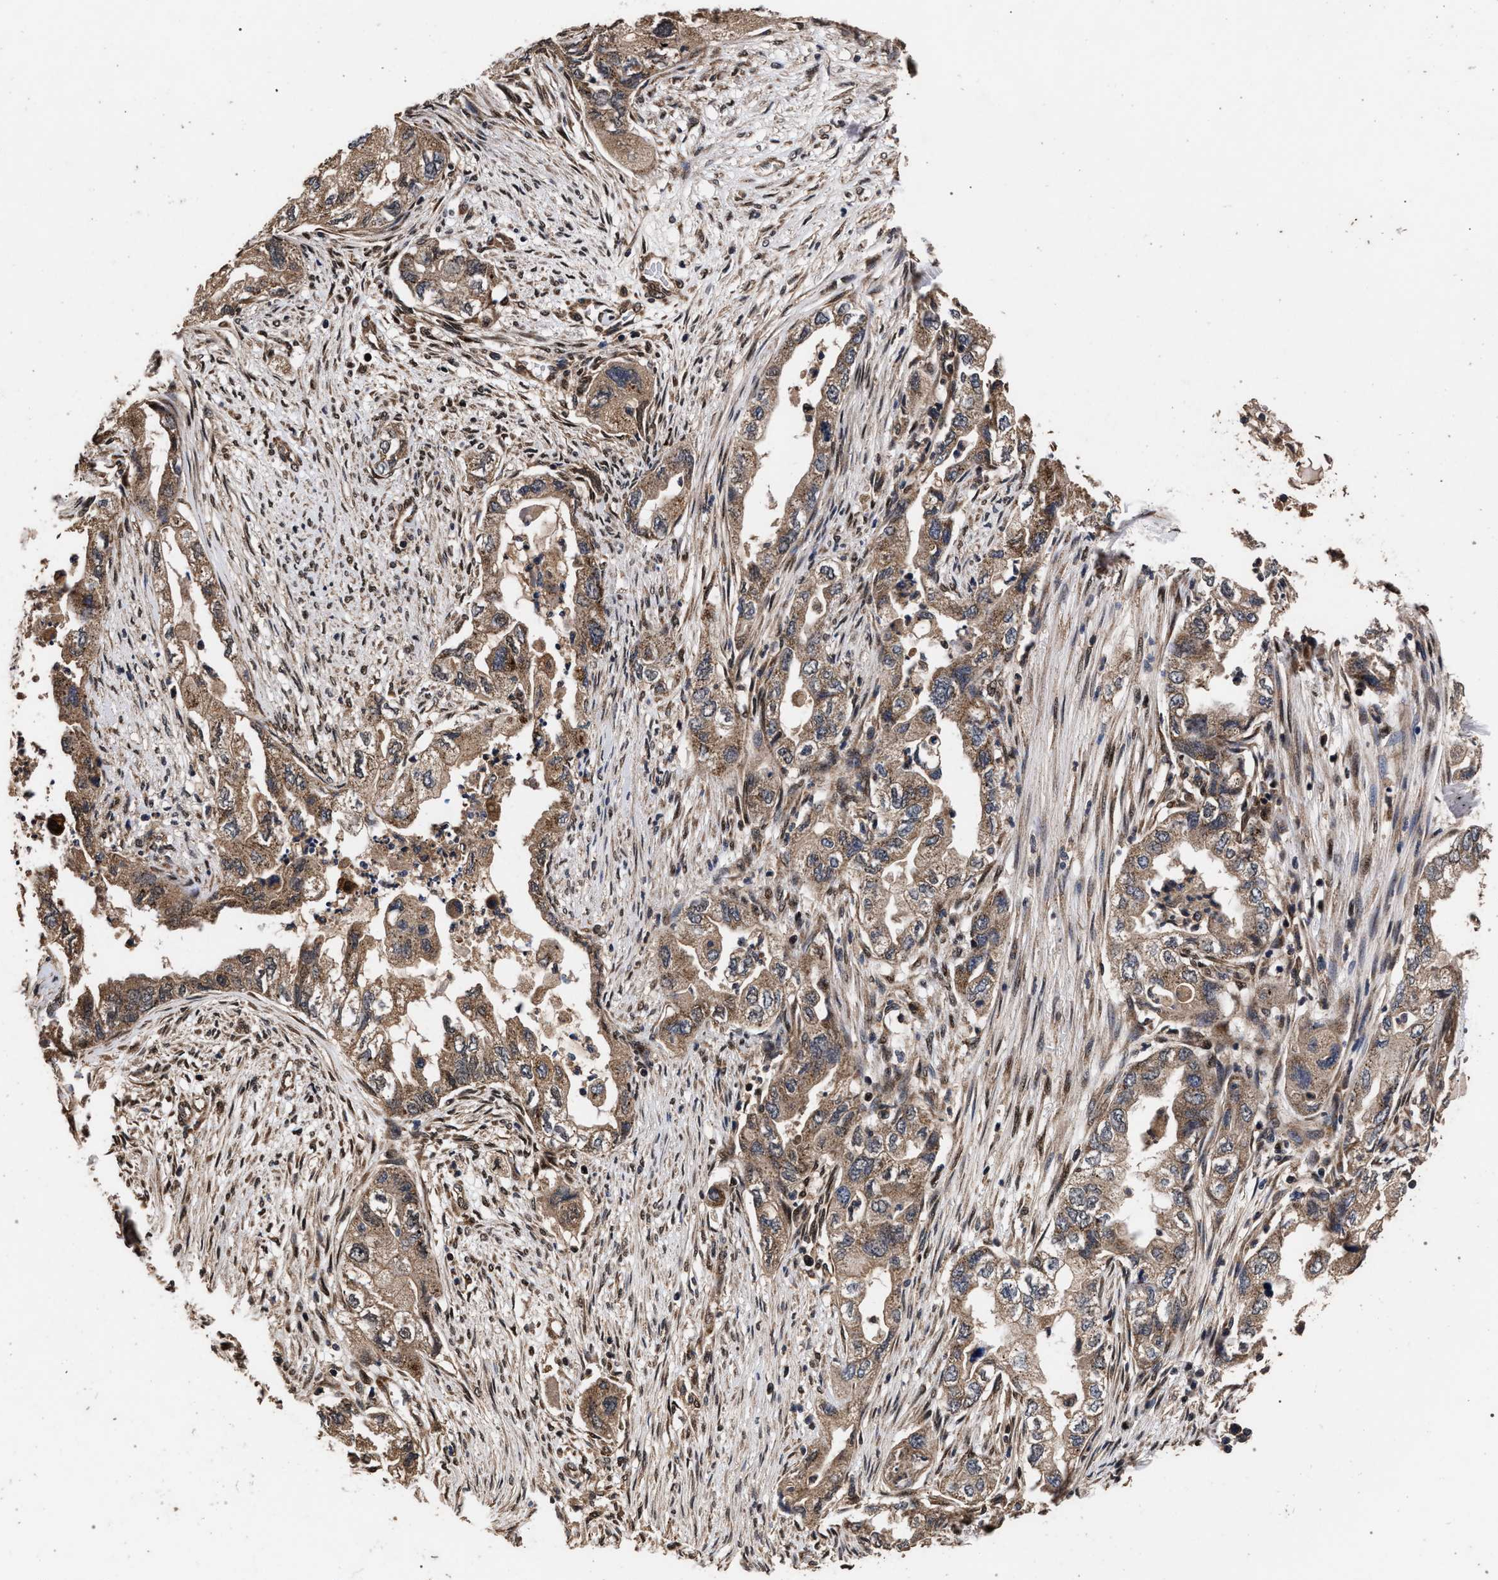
{"staining": {"intensity": "moderate", "quantity": ">75%", "location": "cytoplasmic/membranous"}, "tissue": "pancreatic cancer", "cell_type": "Tumor cells", "image_type": "cancer", "snomed": [{"axis": "morphology", "description": "Adenocarcinoma, NOS"}, {"axis": "topography", "description": "Pancreas"}], "caption": "Tumor cells display medium levels of moderate cytoplasmic/membranous positivity in about >75% of cells in pancreatic adenocarcinoma. The staining is performed using DAB brown chromogen to label protein expression. The nuclei are counter-stained blue using hematoxylin.", "gene": "ACOX1", "patient": {"sex": "female", "age": 73}}